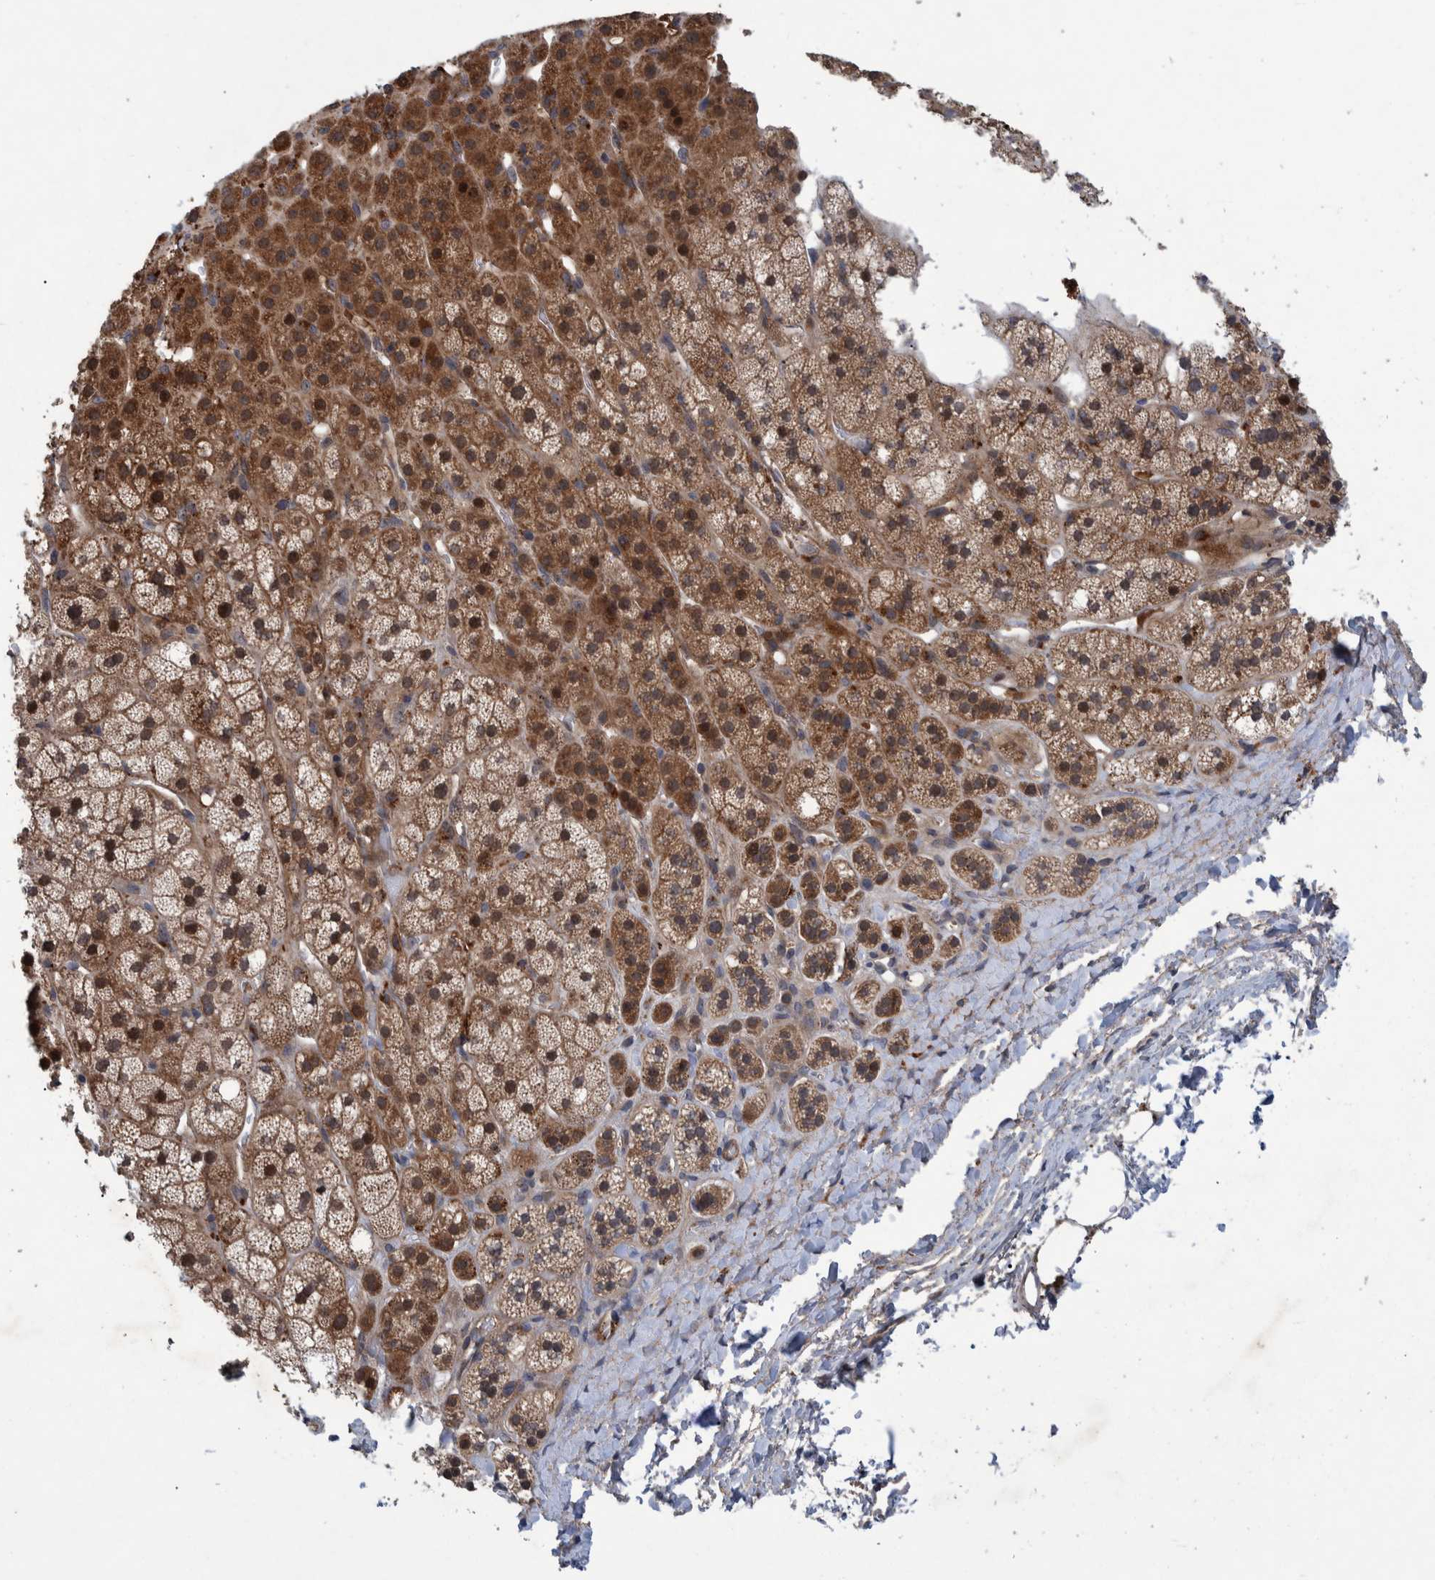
{"staining": {"intensity": "strong", "quantity": ">75%", "location": "cytoplasmic/membranous,nuclear"}, "tissue": "adrenal gland", "cell_type": "Glandular cells", "image_type": "normal", "snomed": [{"axis": "morphology", "description": "Normal tissue, NOS"}, {"axis": "topography", "description": "Adrenal gland"}], "caption": "Protein analysis of normal adrenal gland displays strong cytoplasmic/membranous,nuclear positivity in about >75% of glandular cells.", "gene": "ITIH3", "patient": {"sex": "male", "age": 56}}